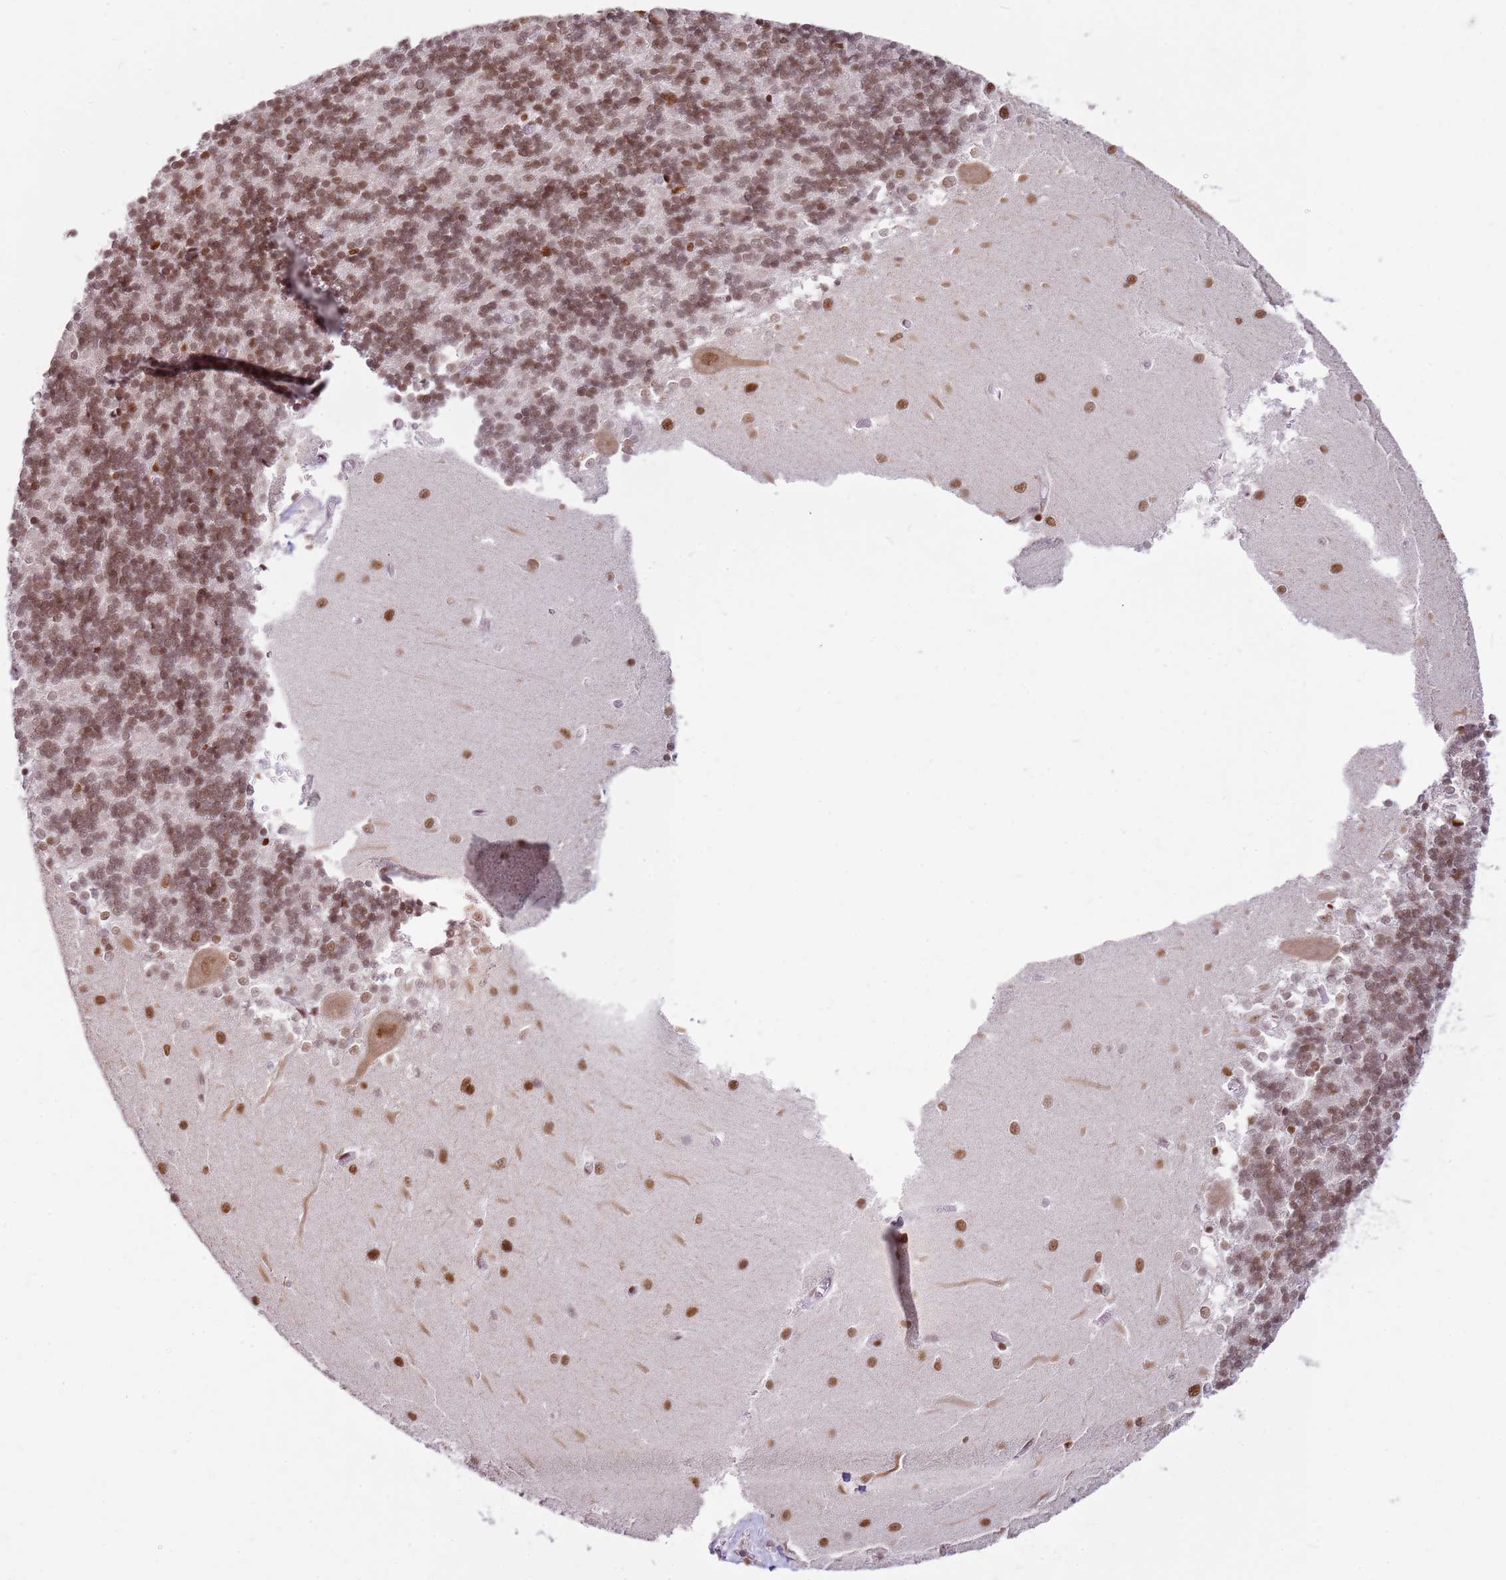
{"staining": {"intensity": "moderate", "quantity": ">75%", "location": "nuclear"}, "tissue": "cerebellum", "cell_type": "Cells in granular layer", "image_type": "normal", "snomed": [{"axis": "morphology", "description": "Normal tissue, NOS"}, {"axis": "topography", "description": "Cerebellum"}], "caption": "Protein staining displays moderate nuclear expression in about >75% of cells in granular layer in unremarkable cerebellum.", "gene": "PHC2", "patient": {"sex": "male", "age": 37}}